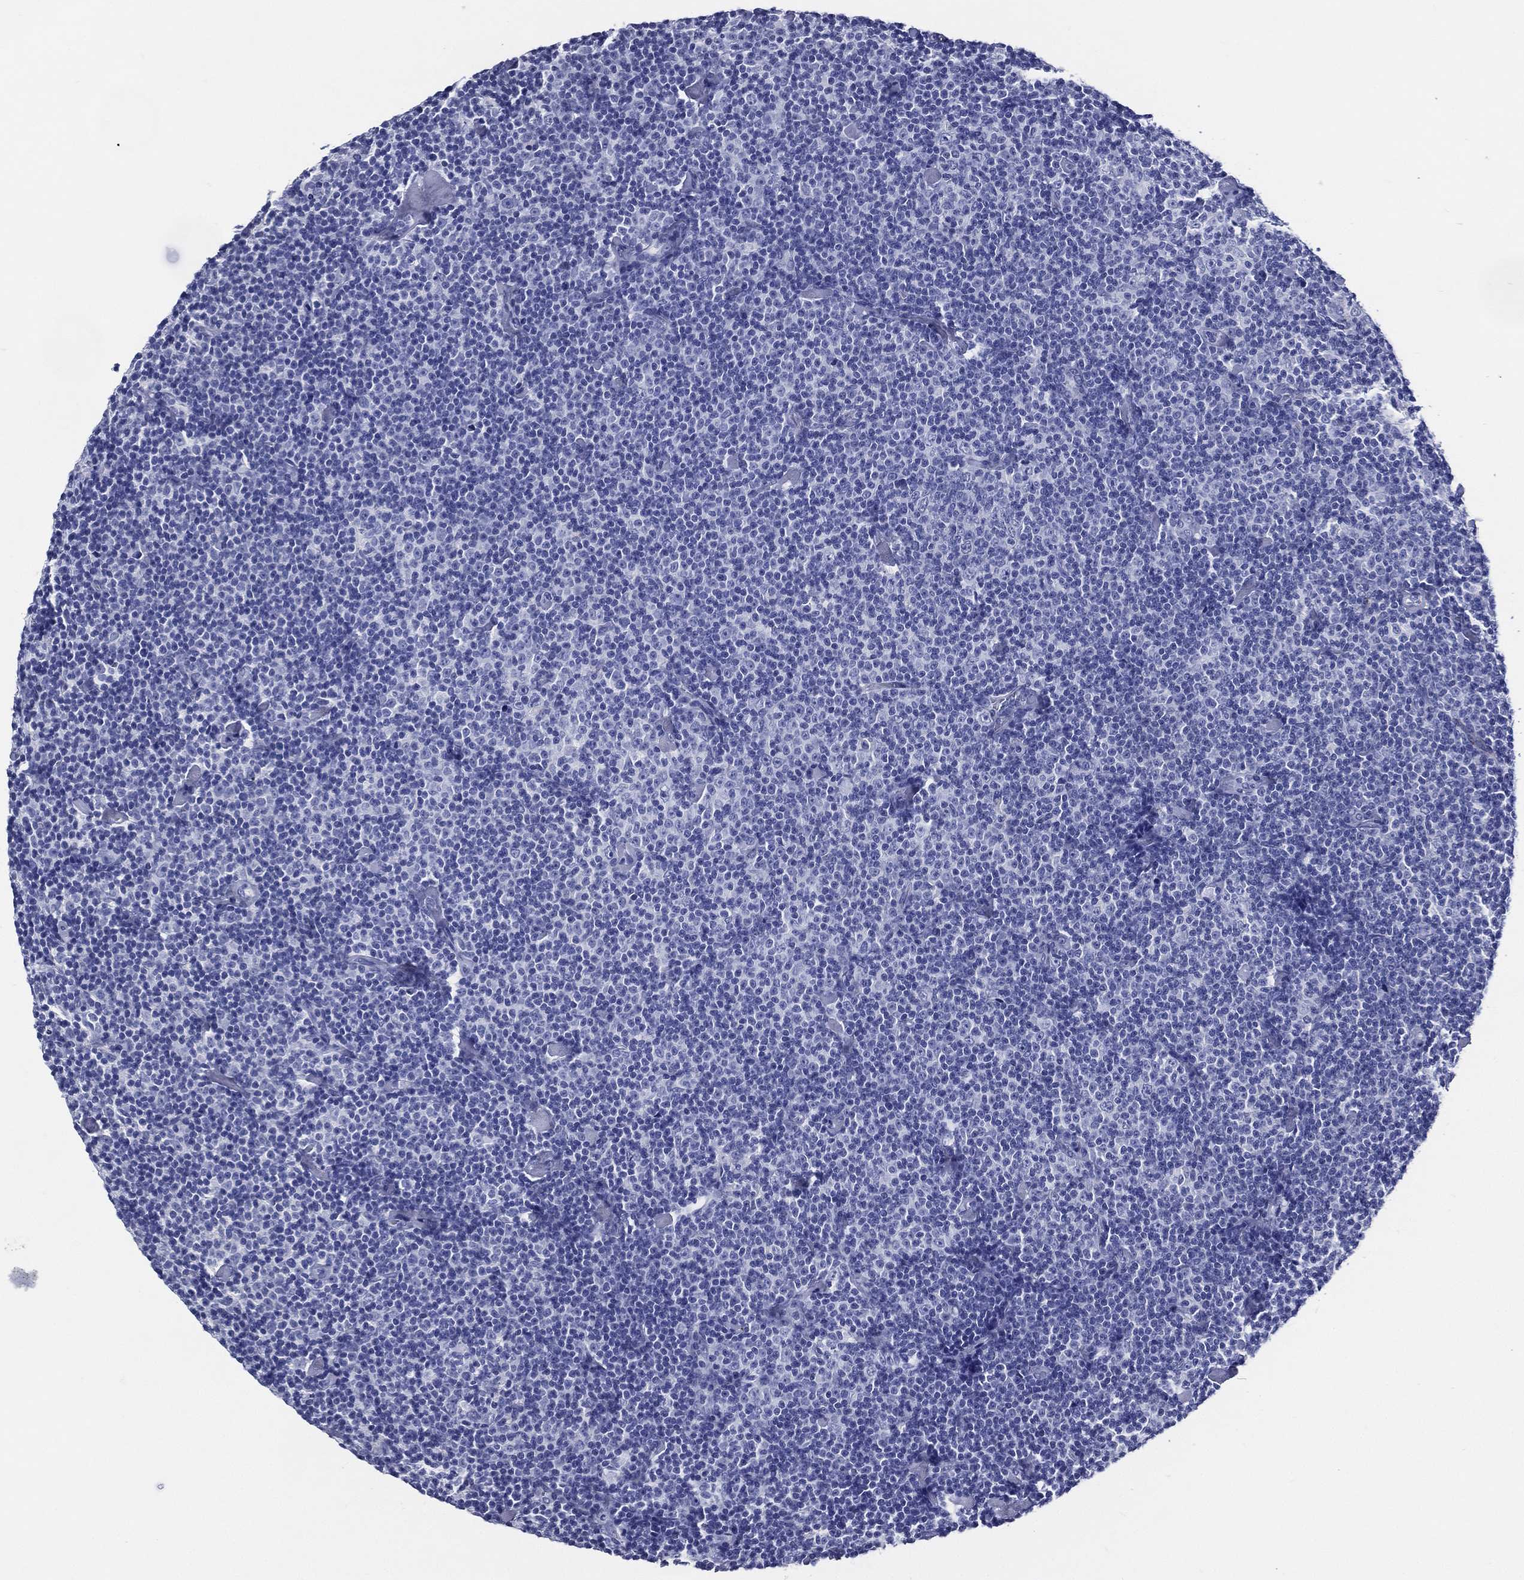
{"staining": {"intensity": "negative", "quantity": "none", "location": "none"}, "tissue": "lymphoma", "cell_type": "Tumor cells", "image_type": "cancer", "snomed": [{"axis": "morphology", "description": "Malignant lymphoma, non-Hodgkin's type, Low grade"}, {"axis": "topography", "description": "Lymph node"}], "caption": "A high-resolution photomicrograph shows IHC staining of low-grade malignant lymphoma, non-Hodgkin's type, which demonstrates no significant expression in tumor cells. The staining was performed using DAB (3,3'-diaminobenzidine) to visualize the protein expression in brown, while the nuclei were stained in blue with hematoxylin (Magnification: 20x).", "gene": "ACE2", "patient": {"sex": "male", "age": 81}}